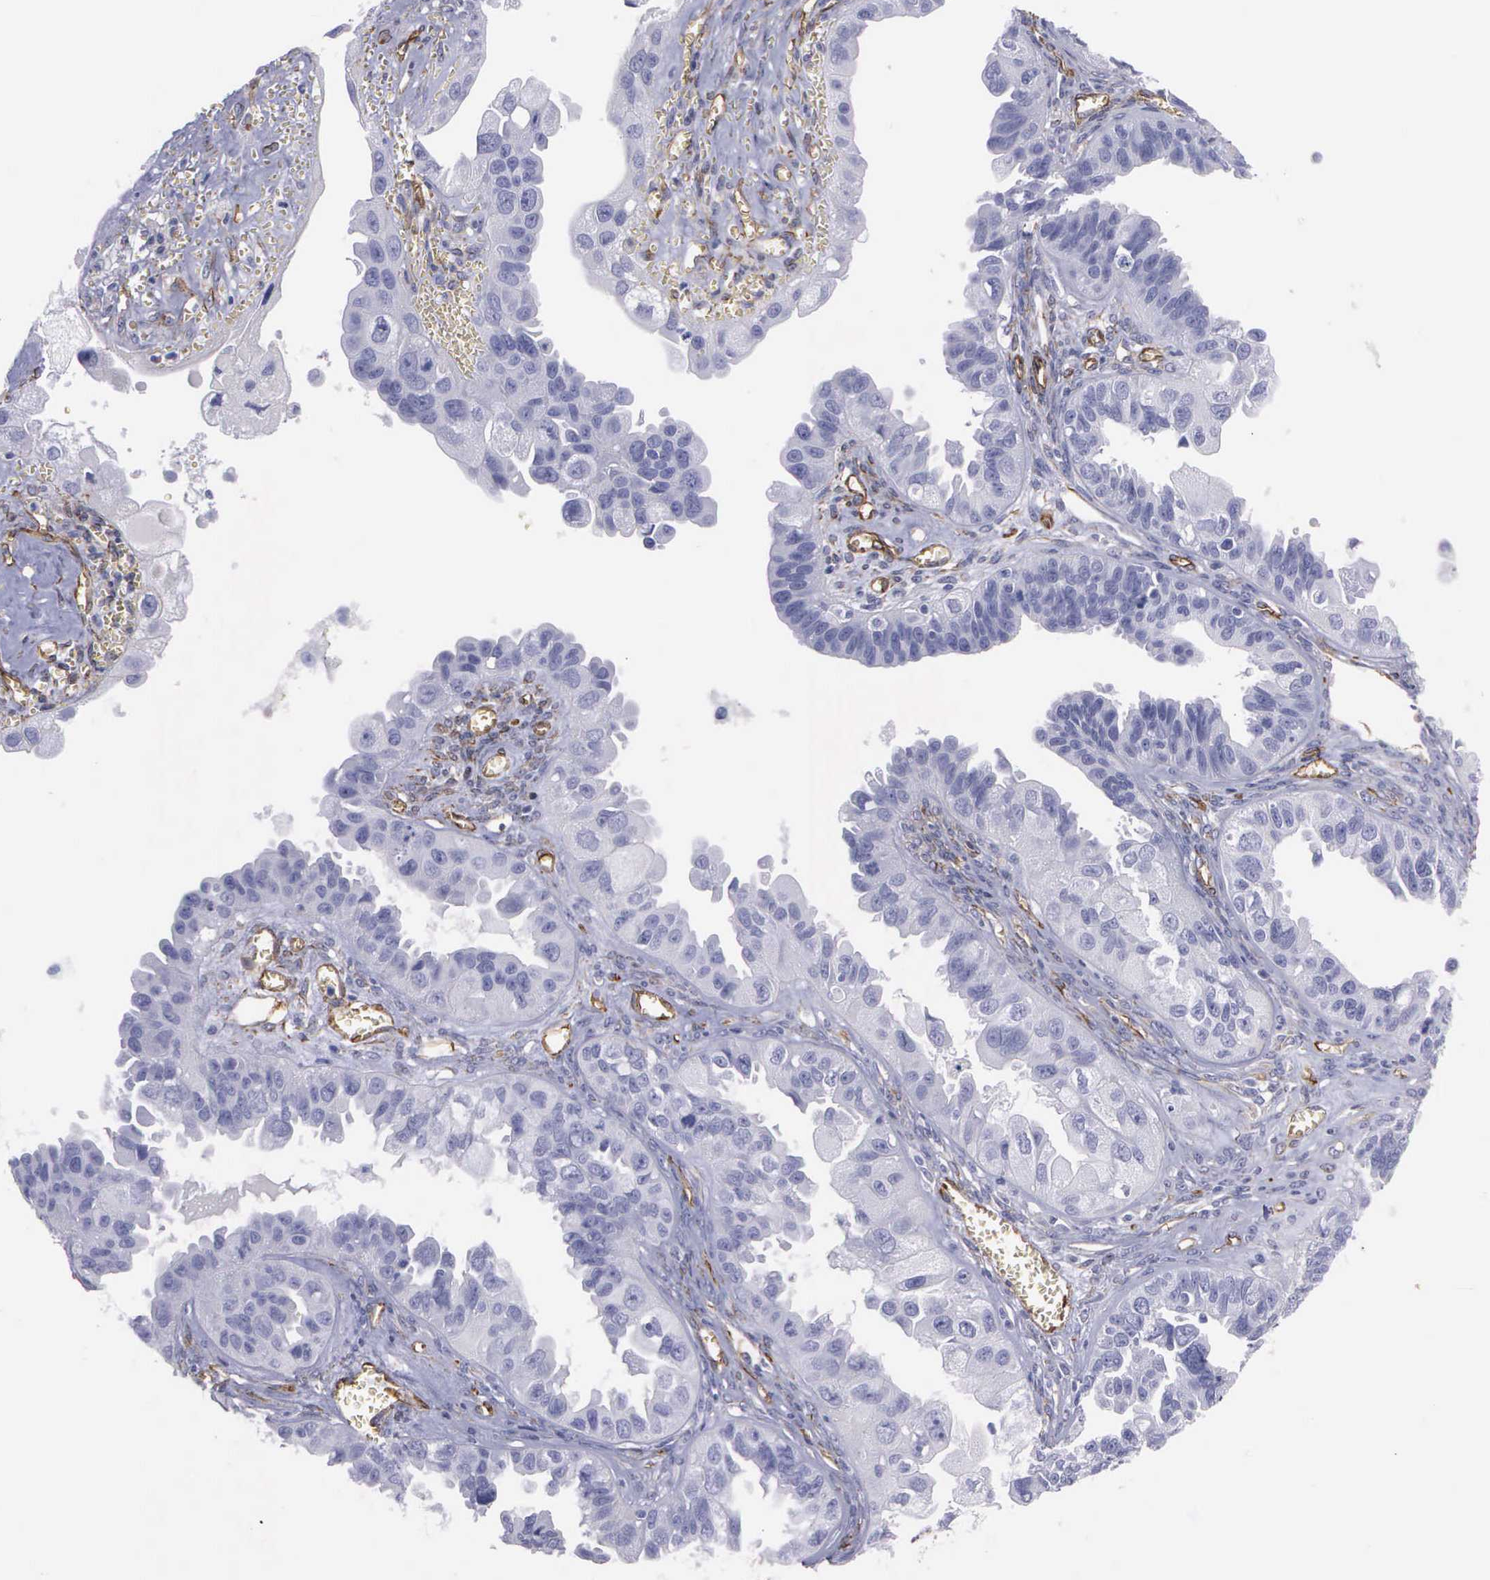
{"staining": {"intensity": "negative", "quantity": "none", "location": "none"}, "tissue": "ovarian cancer", "cell_type": "Tumor cells", "image_type": "cancer", "snomed": [{"axis": "morphology", "description": "Carcinoma, endometroid"}, {"axis": "topography", "description": "Ovary"}], "caption": "This is a micrograph of IHC staining of ovarian cancer (endometroid carcinoma), which shows no expression in tumor cells.", "gene": "MAGEB10", "patient": {"sex": "female", "age": 85}}